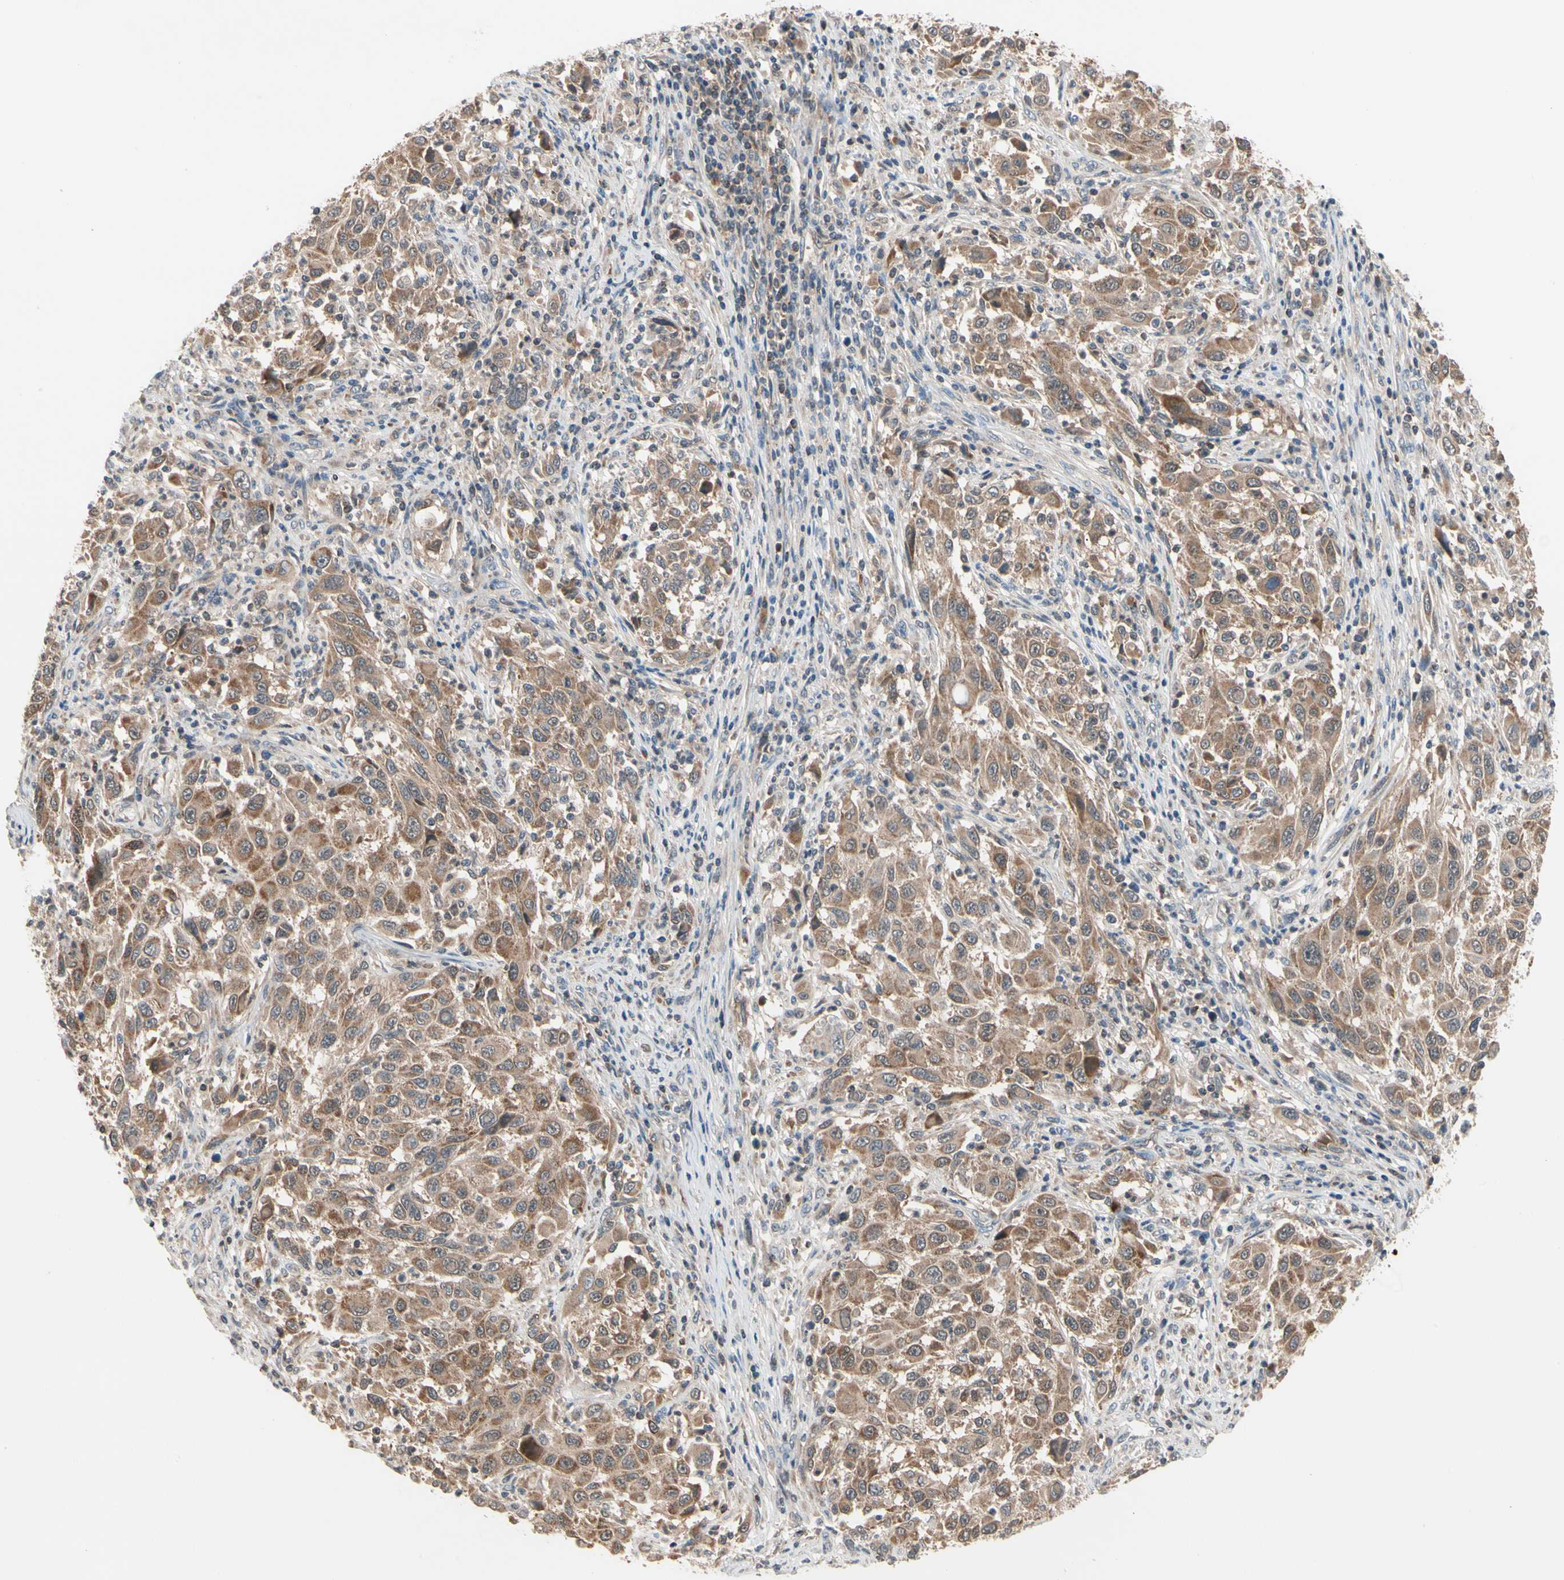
{"staining": {"intensity": "moderate", "quantity": ">75%", "location": "cytoplasmic/membranous"}, "tissue": "melanoma", "cell_type": "Tumor cells", "image_type": "cancer", "snomed": [{"axis": "morphology", "description": "Malignant melanoma, Metastatic site"}, {"axis": "topography", "description": "Lymph node"}], "caption": "The immunohistochemical stain highlights moderate cytoplasmic/membranous expression in tumor cells of melanoma tissue. Using DAB (brown) and hematoxylin (blue) stains, captured at high magnification using brightfield microscopy.", "gene": "MTHFS", "patient": {"sex": "male", "age": 61}}